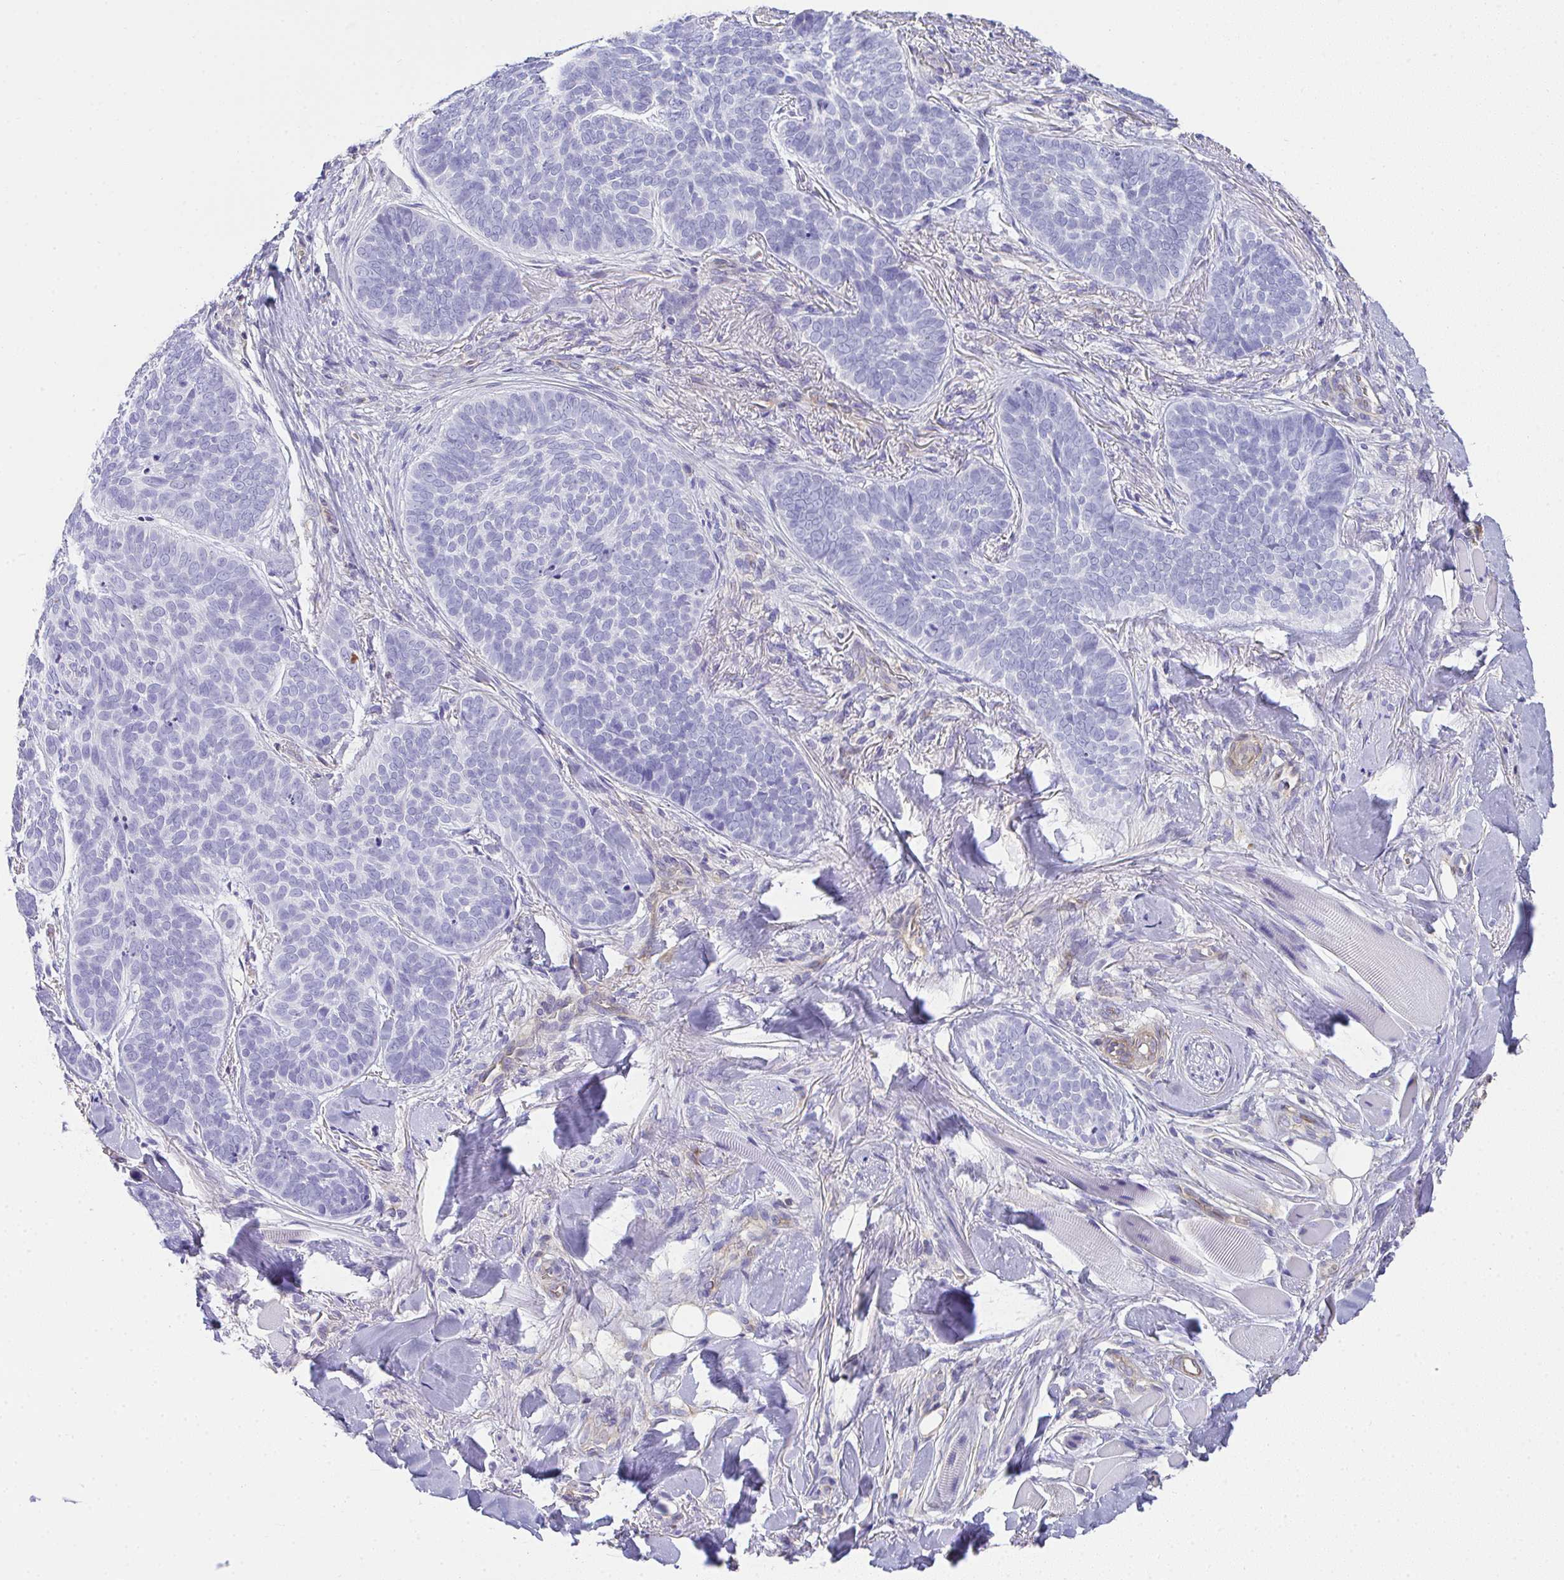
{"staining": {"intensity": "negative", "quantity": "none", "location": "none"}, "tissue": "skin cancer", "cell_type": "Tumor cells", "image_type": "cancer", "snomed": [{"axis": "morphology", "description": "Basal cell carcinoma"}, {"axis": "topography", "description": "Skin"}, {"axis": "topography", "description": "Skin of nose"}], "caption": "An IHC histopathology image of skin cancer is shown. There is no staining in tumor cells of skin cancer.", "gene": "TNFAIP8", "patient": {"sex": "female", "age": 81}}